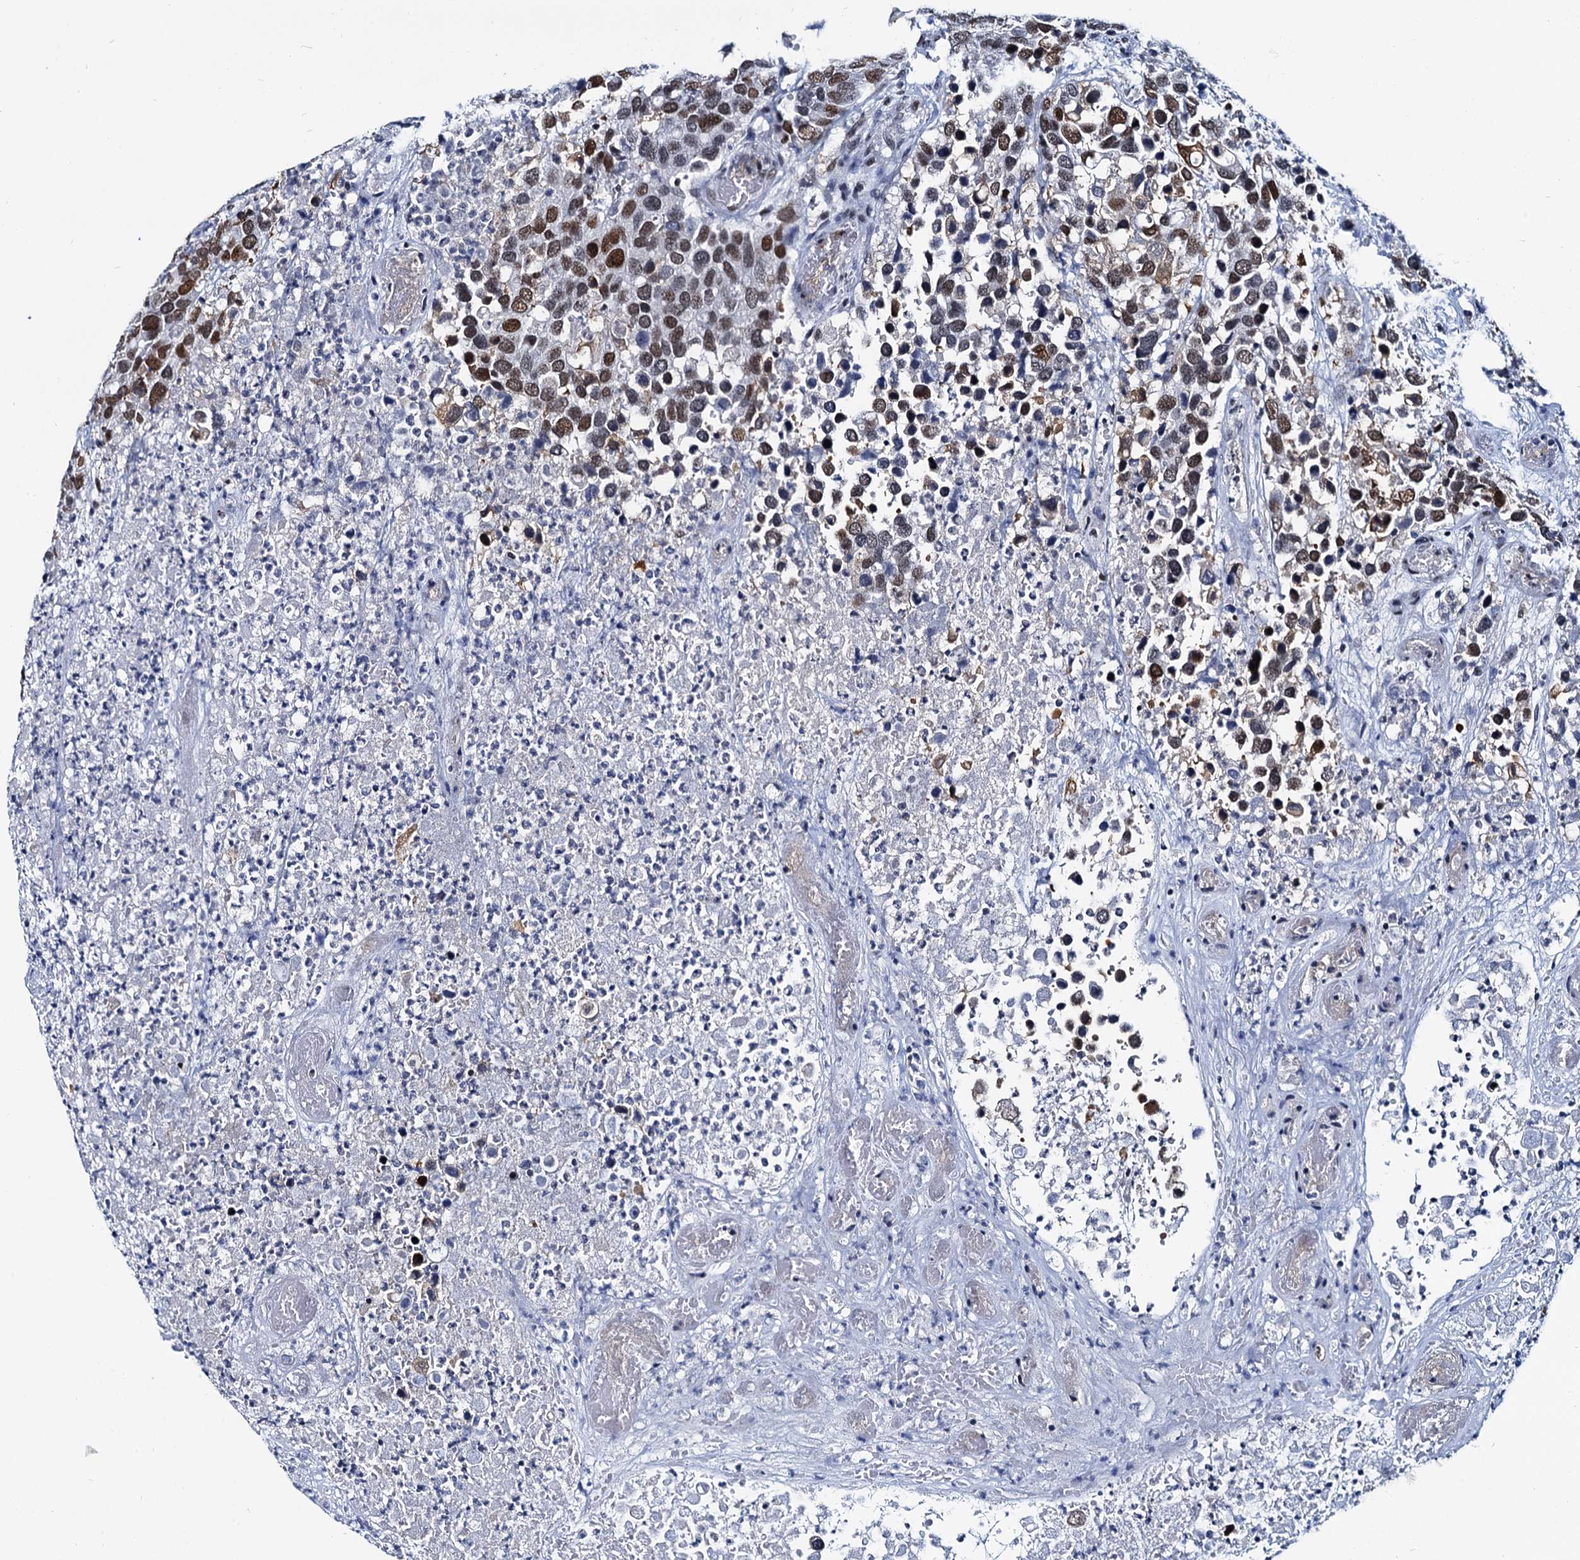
{"staining": {"intensity": "moderate", "quantity": "25%-75%", "location": "nuclear"}, "tissue": "breast cancer", "cell_type": "Tumor cells", "image_type": "cancer", "snomed": [{"axis": "morphology", "description": "Duct carcinoma"}, {"axis": "topography", "description": "Breast"}], "caption": "Intraductal carcinoma (breast) was stained to show a protein in brown. There is medium levels of moderate nuclear expression in about 25%-75% of tumor cells. (brown staining indicates protein expression, while blue staining denotes nuclei).", "gene": "CMAS", "patient": {"sex": "female", "age": 83}}